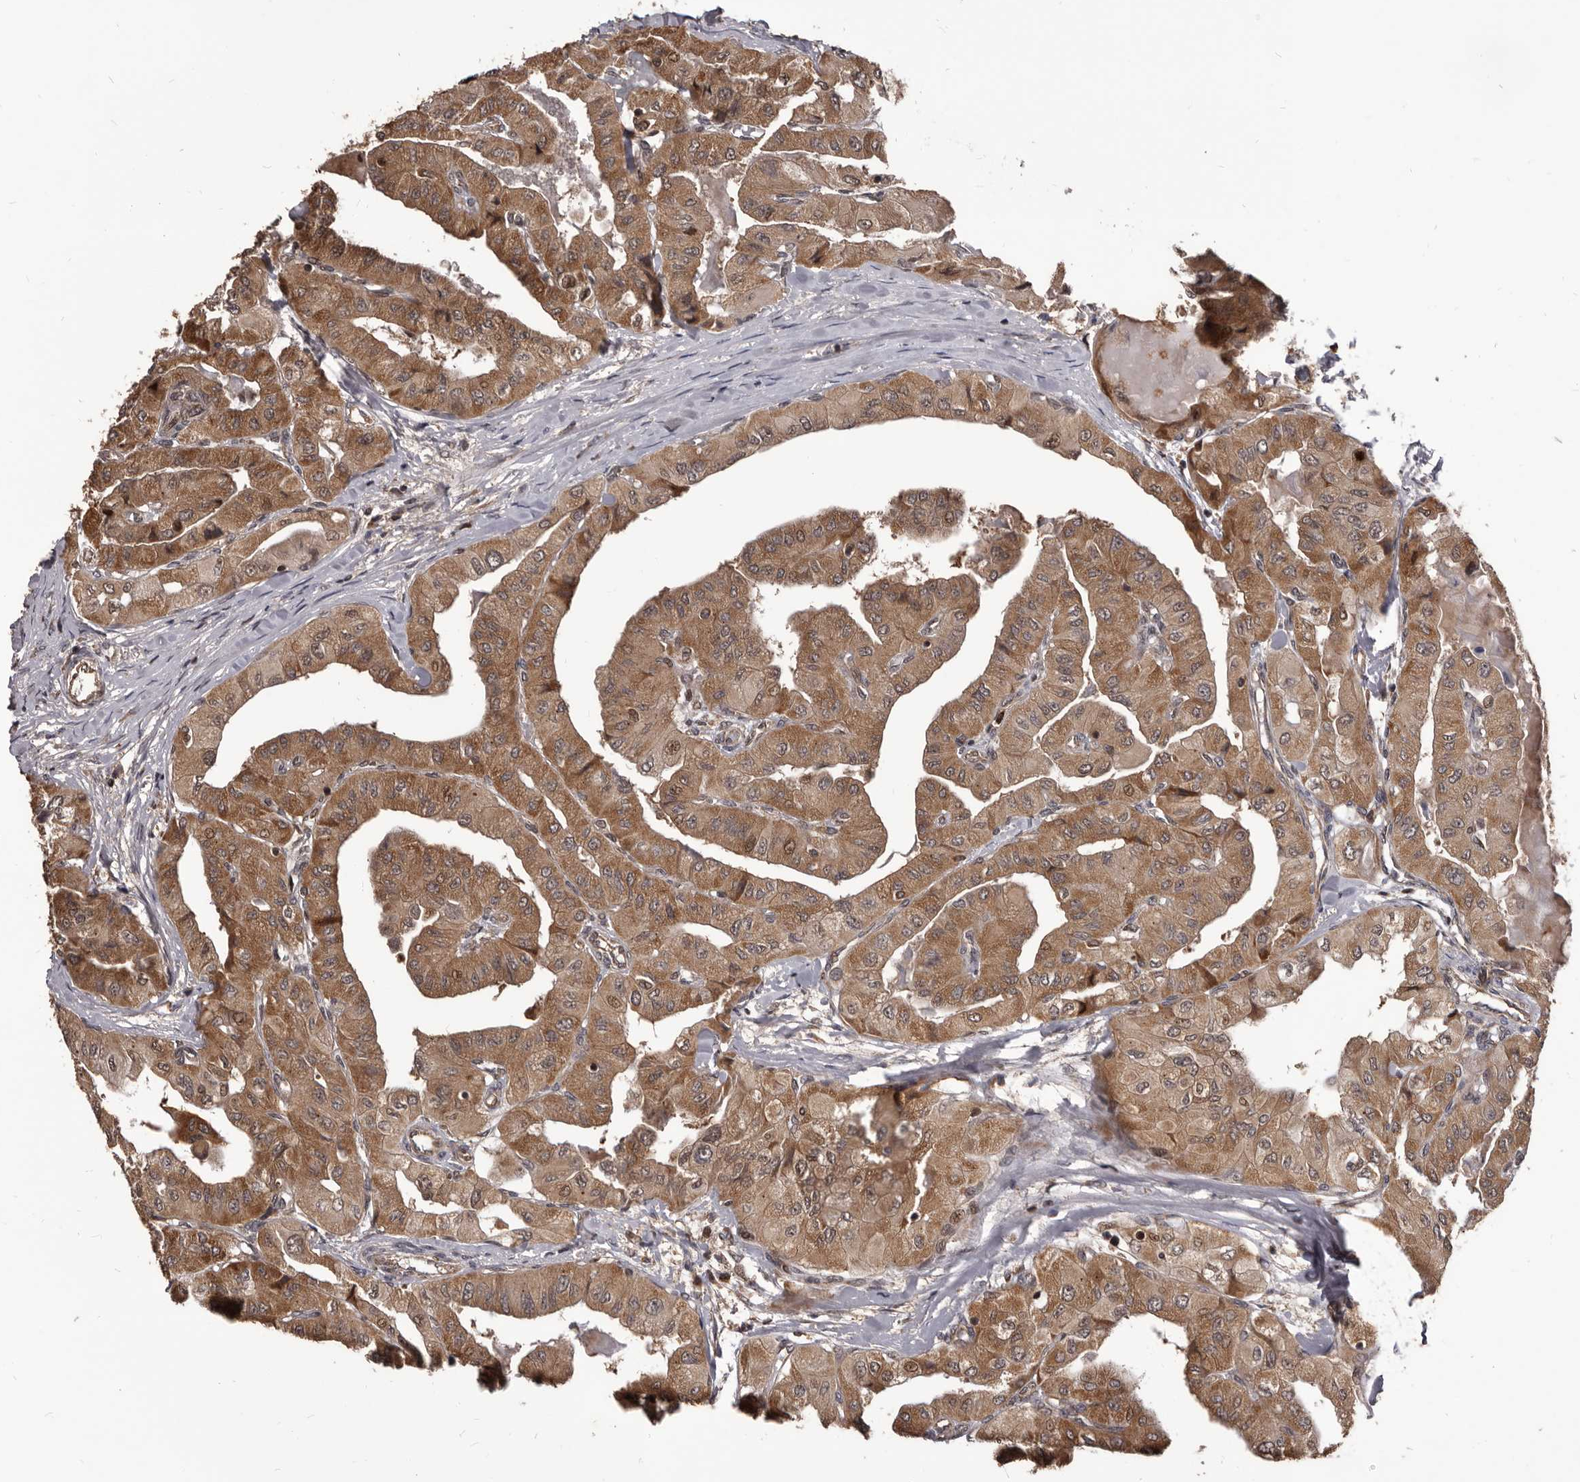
{"staining": {"intensity": "moderate", "quantity": ">75%", "location": "cytoplasmic/membranous,nuclear"}, "tissue": "thyroid cancer", "cell_type": "Tumor cells", "image_type": "cancer", "snomed": [{"axis": "morphology", "description": "Papillary adenocarcinoma, NOS"}, {"axis": "topography", "description": "Thyroid gland"}], "caption": "IHC staining of thyroid papillary adenocarcinoma, which shows medium levels of moderate cytoplasmic/membranous and nuclear staining in about >75% of tumor cells indicating moderate cytoplasmic/membranous and nuclear protein staining. The staining was performed using DAB (brown) for protein detection and nuclei were counterstained in hematoxylin (blue).", "gene": "MAP3K14", "patient": {"sex": "female", "age": 59}}